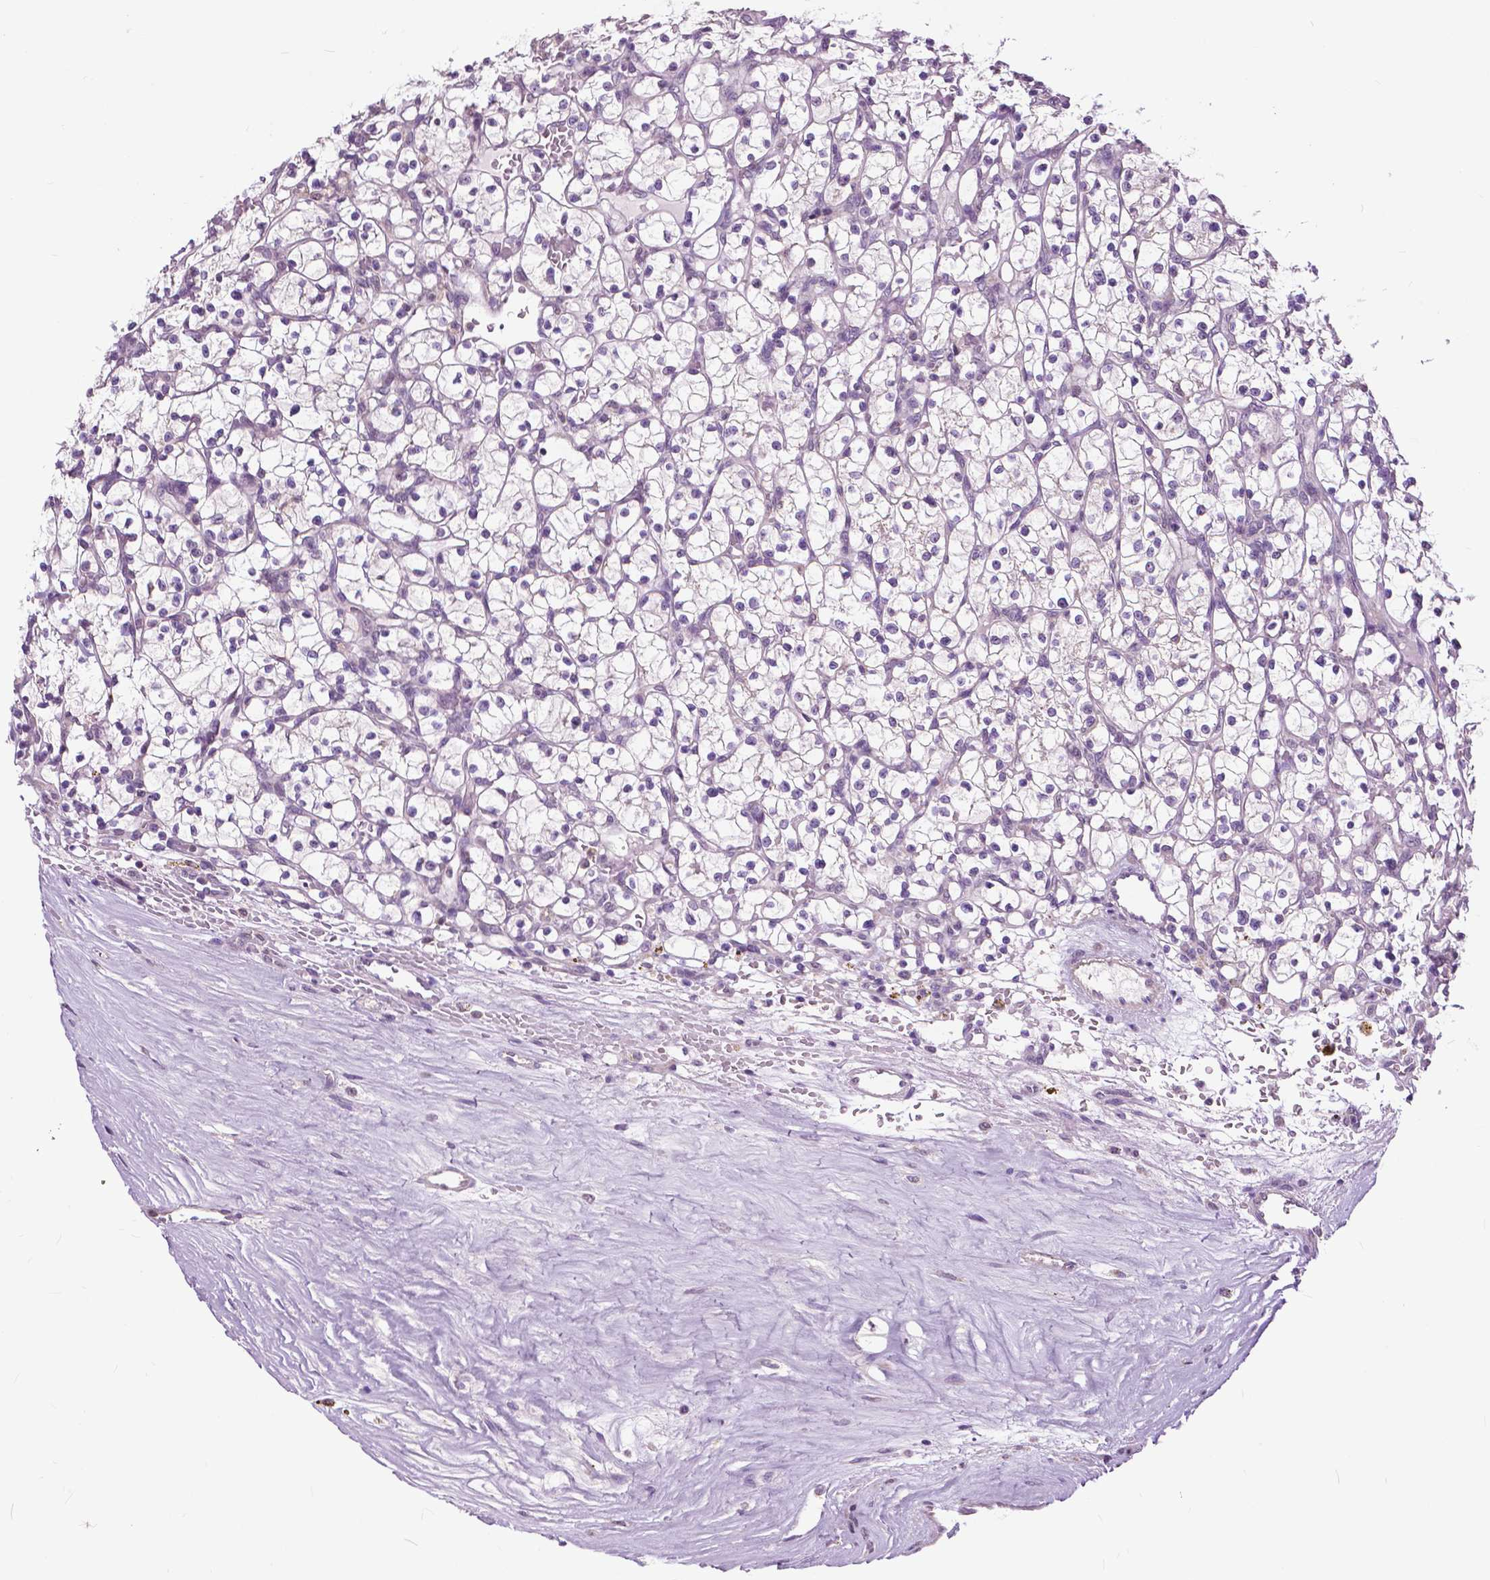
{"staining": {"intensity": "negative", "quantity": "none", "location": "none"}, "tissue": "renal cancer", "cell_type": "Tumor cells", "image_type": "cancer", "snomed": [{"axis": "morphology", "description": "Adenocarcinoma, NOS"}, {"axis": "topography", "description": "Kidney"}], "caption": "This is an IHC image of renal cancer. There is no staining in tumor cells.", "gene": "TTC9B", "patient": {"sex": "female", "age": 64}}